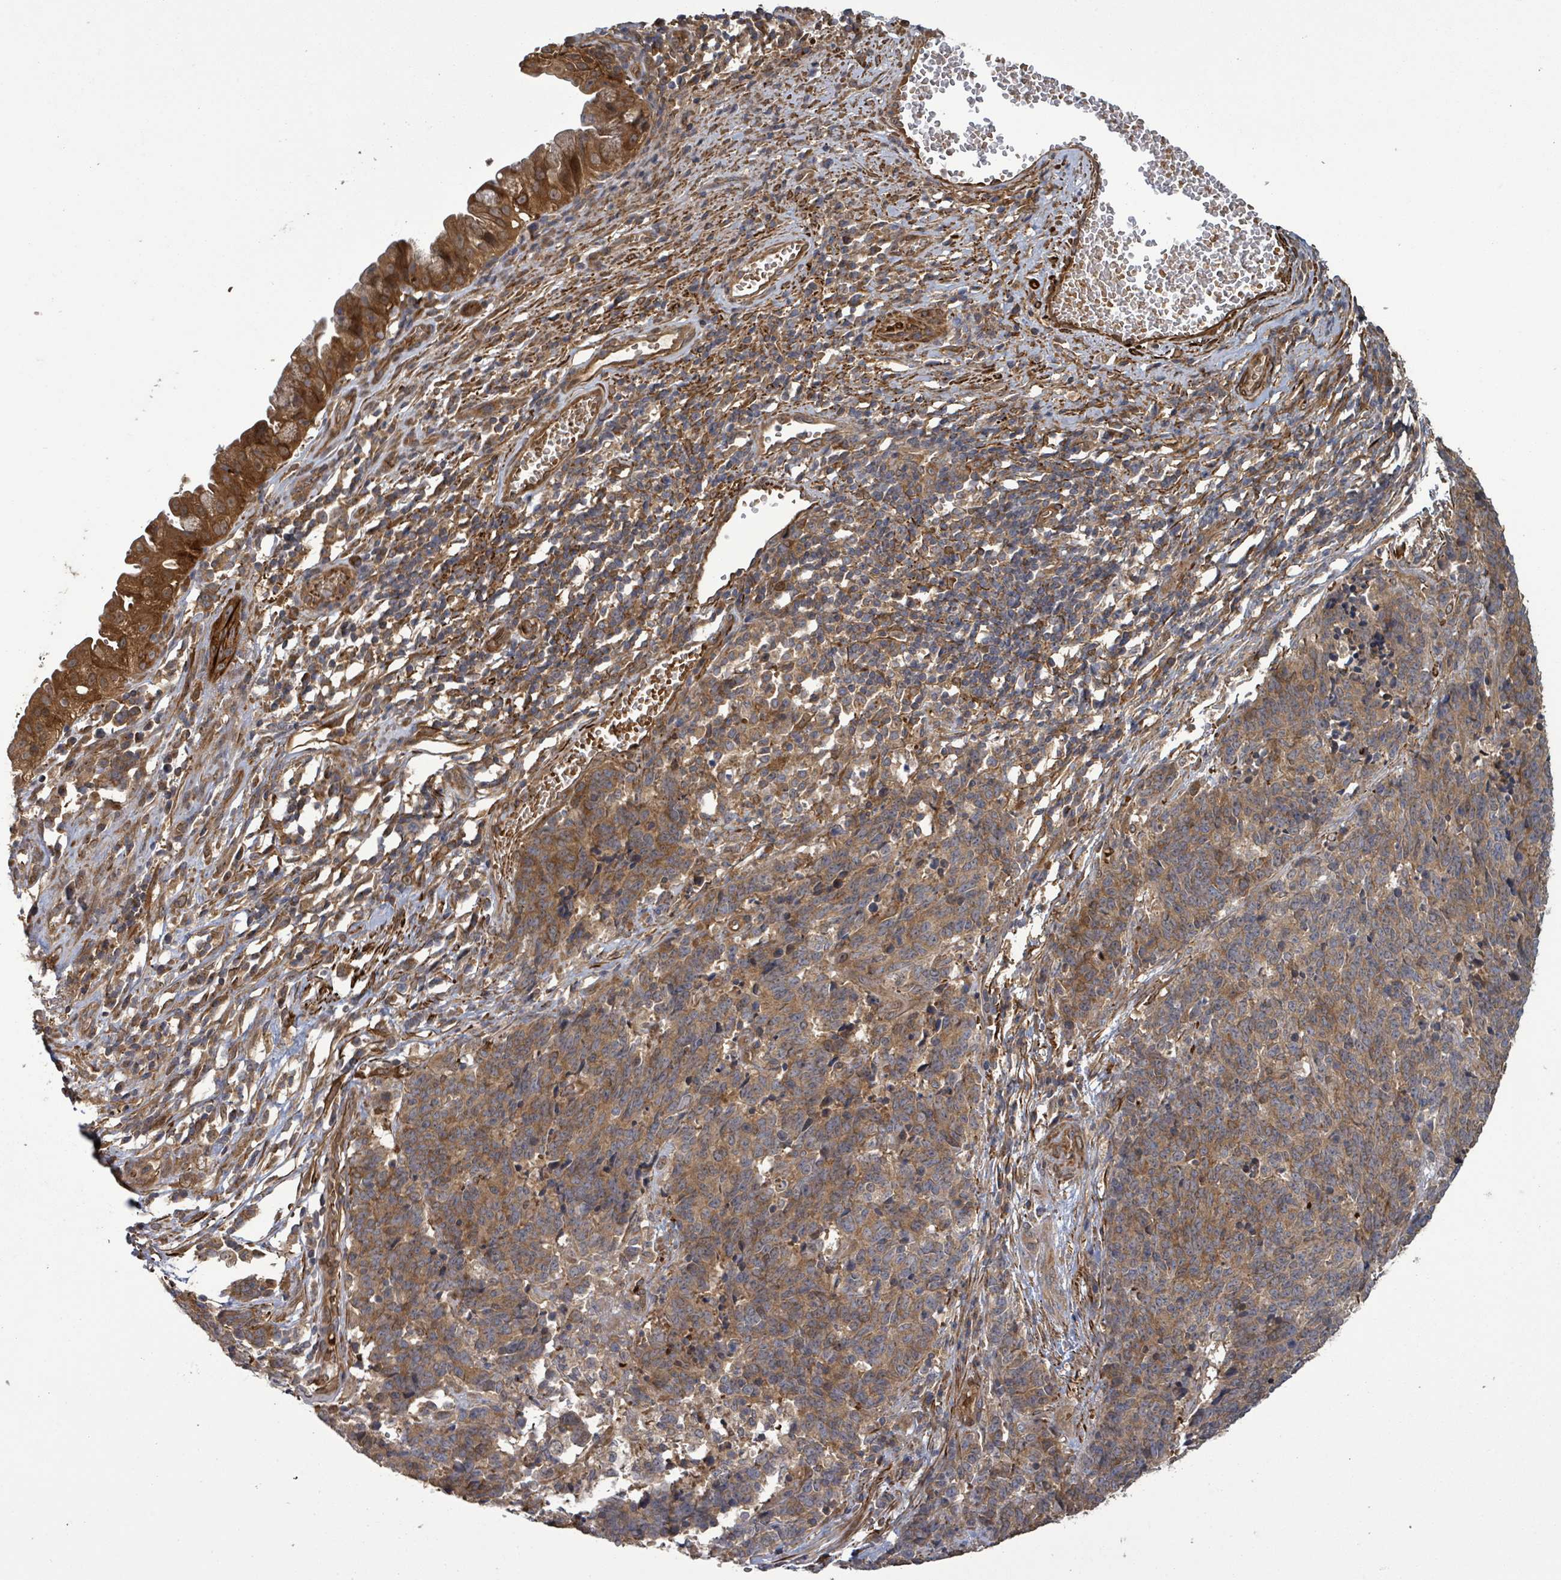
{"staining": {"intensity": "moderate", "quantity": ">75%", "location": "cytoplasmic/membranous"}, "tissue": "cervical cancer", "cell_type": "Tumor cells", "image_type": "cancer", "snomed": [{"axis": "morphology", "description": "Squamous cell carcinoma, NOS"}, {"axis": "topography", "description": "Cervix"}], "caption": "Moderate cytoplasmic/membranous protein expression is present in approximately >75% of tumor cells in cervical squamous cell carcinoma.", "gene": "MAP3K6", "patient": {"sex": "female", "age": 29}}